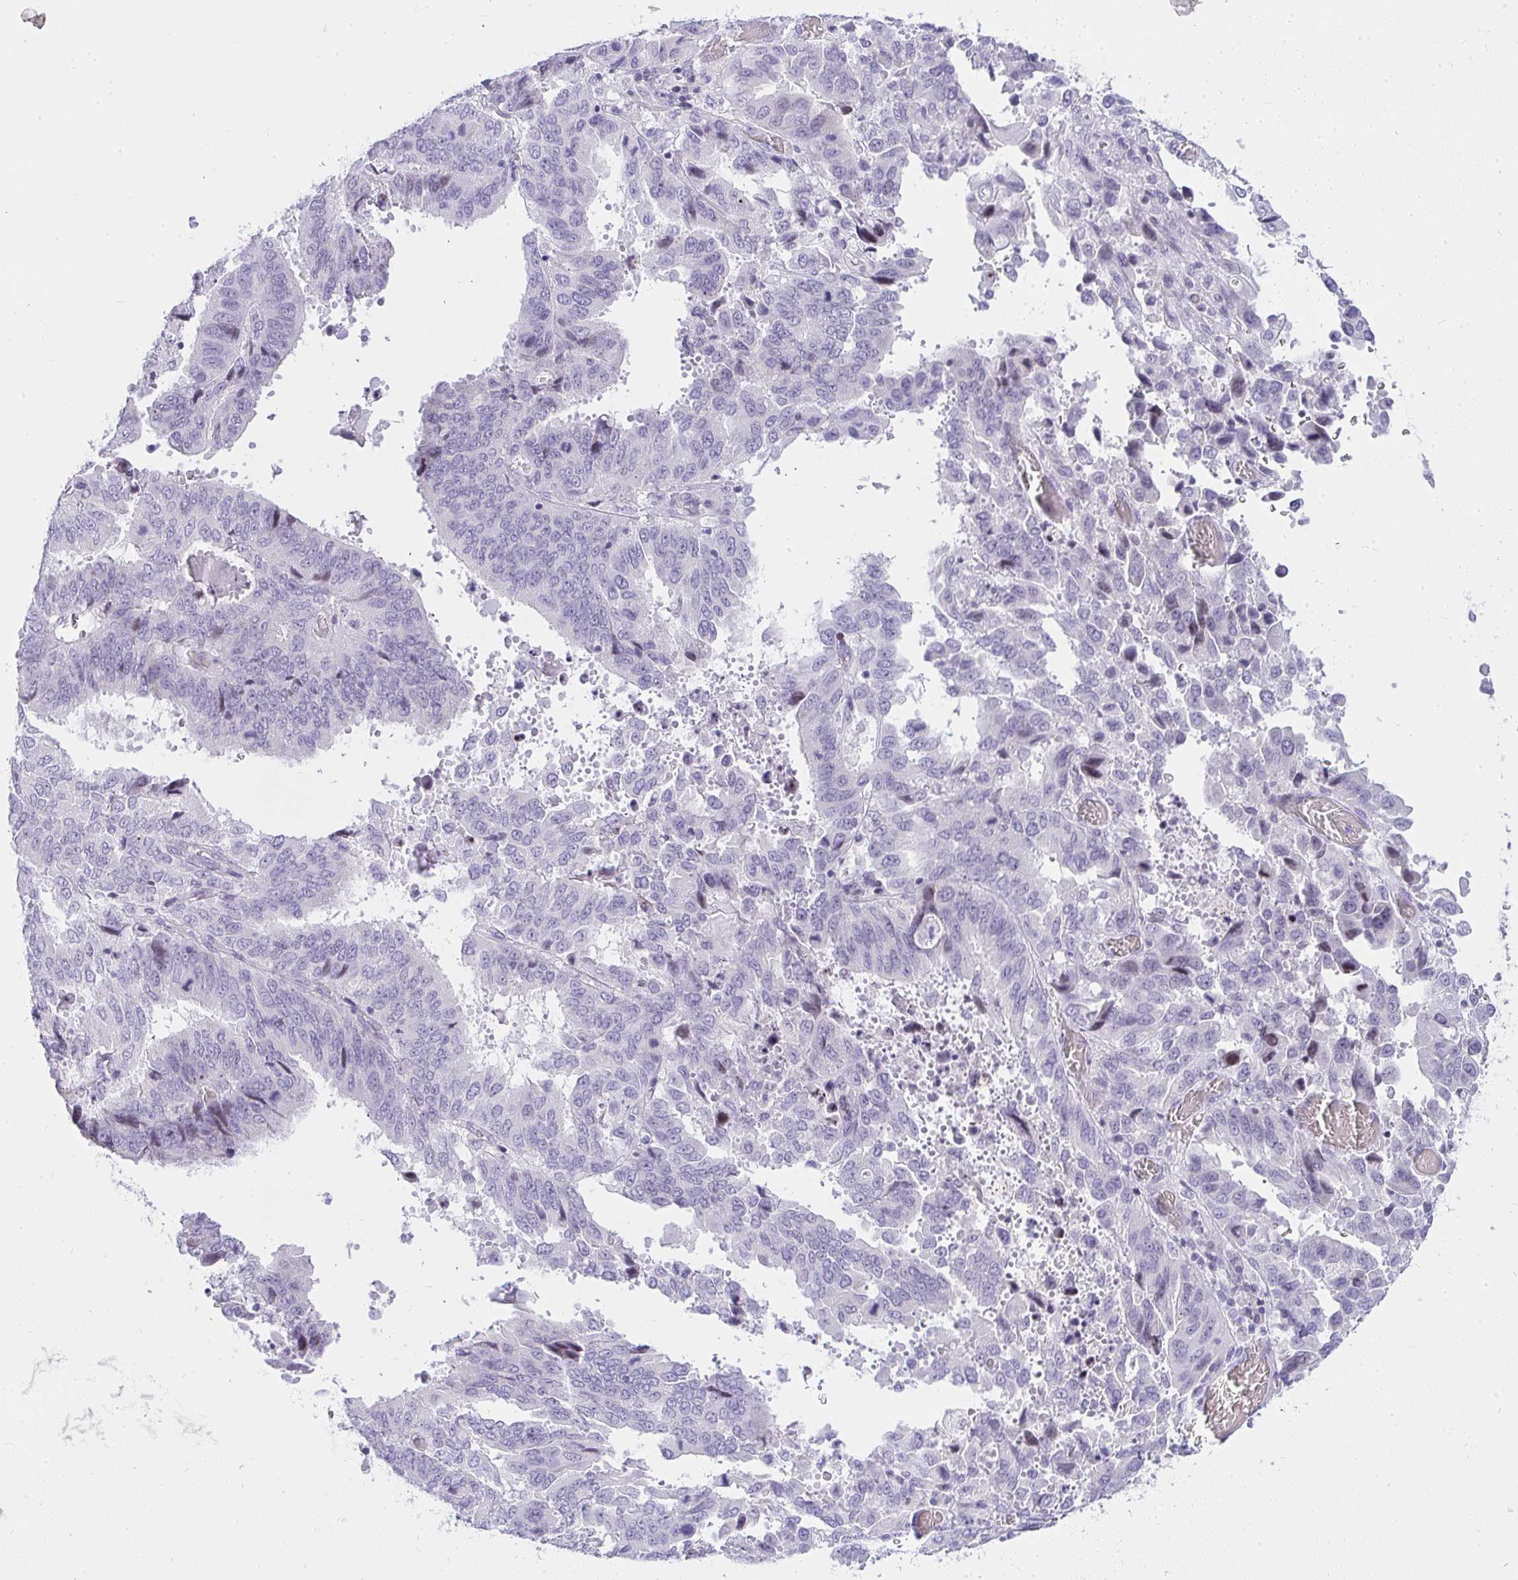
{"staining": {"intensity": "negative", "quantity": "none", "location": "none"}, "tissue": "stomach cancer", "cell_type": "Tumor cells", "image_type": "cancer", "snomed": [{"axis": "morphology", "description": "Adenocarcinoma, NOS"}, {"axis": "topography", "description": "Stomach, upper"}], "caption": "Immunohistochemical staining of human stomach cancer (adenocarcinoma) shows no significant staining in tumor cells.", "gene": "ZNF182", "patient": {"sex": "male", "age": 74}}